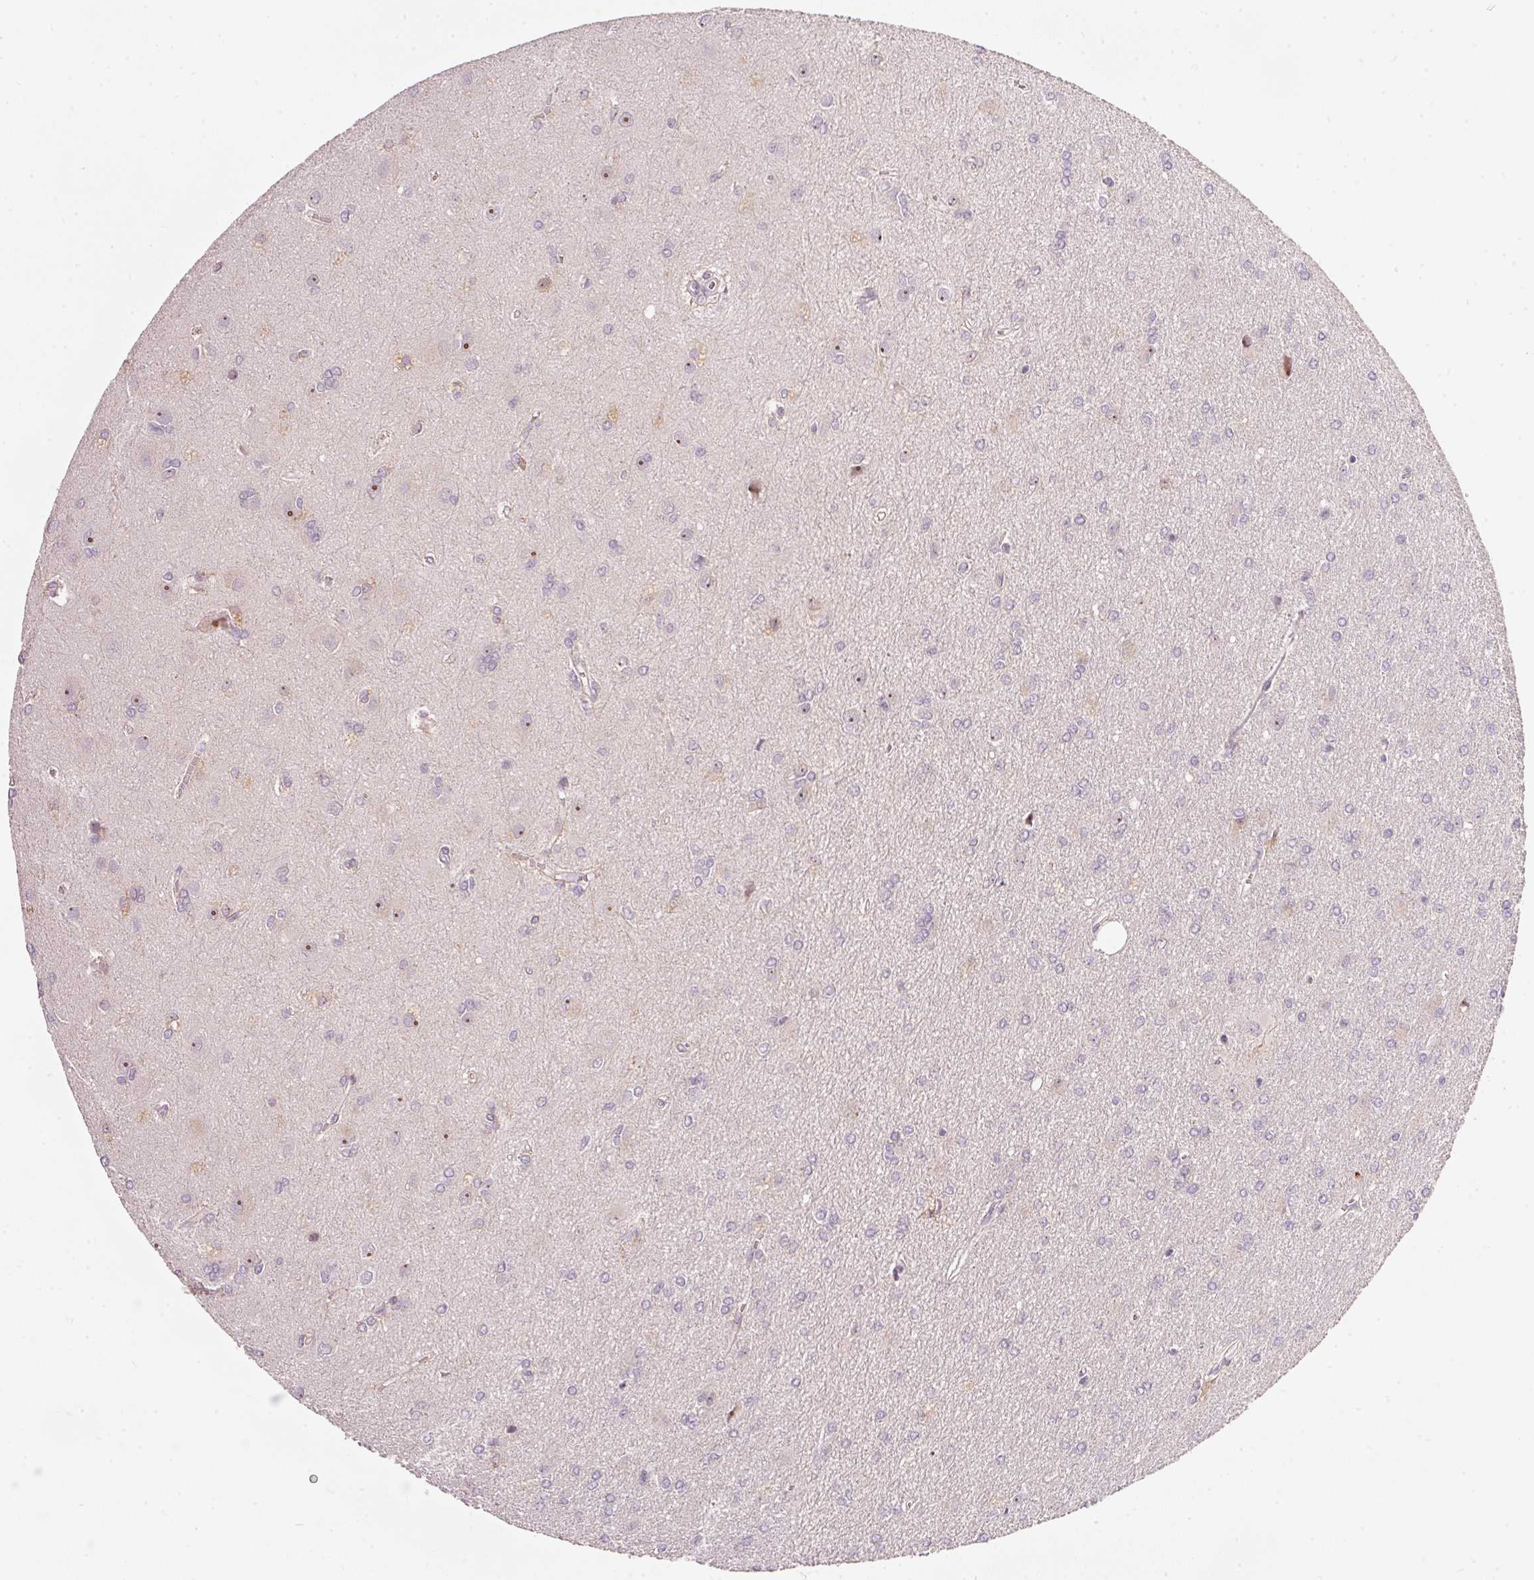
{"staining": {"intensity": "weak", "quantity": "25%-75%", "location": "nuclear"}, "tissue": "glioma", "cell_type": "Tumor cells", "image_type": "cancer", "snomed": [{"axis": "morphology", "description": "Glioma, malignant, High grade"}, {"axis": "topography", "description": "Brain"}], "caption": "Immunohistochemical staining of human glioma shows low levels of weak nuclear expression in approximately 25%-75% of tumor cells. The protein is shown in brown color, while the nuclei are stained blue.", "gene": "MXRA8", "patient": {"sex": "male", "age": 67}}